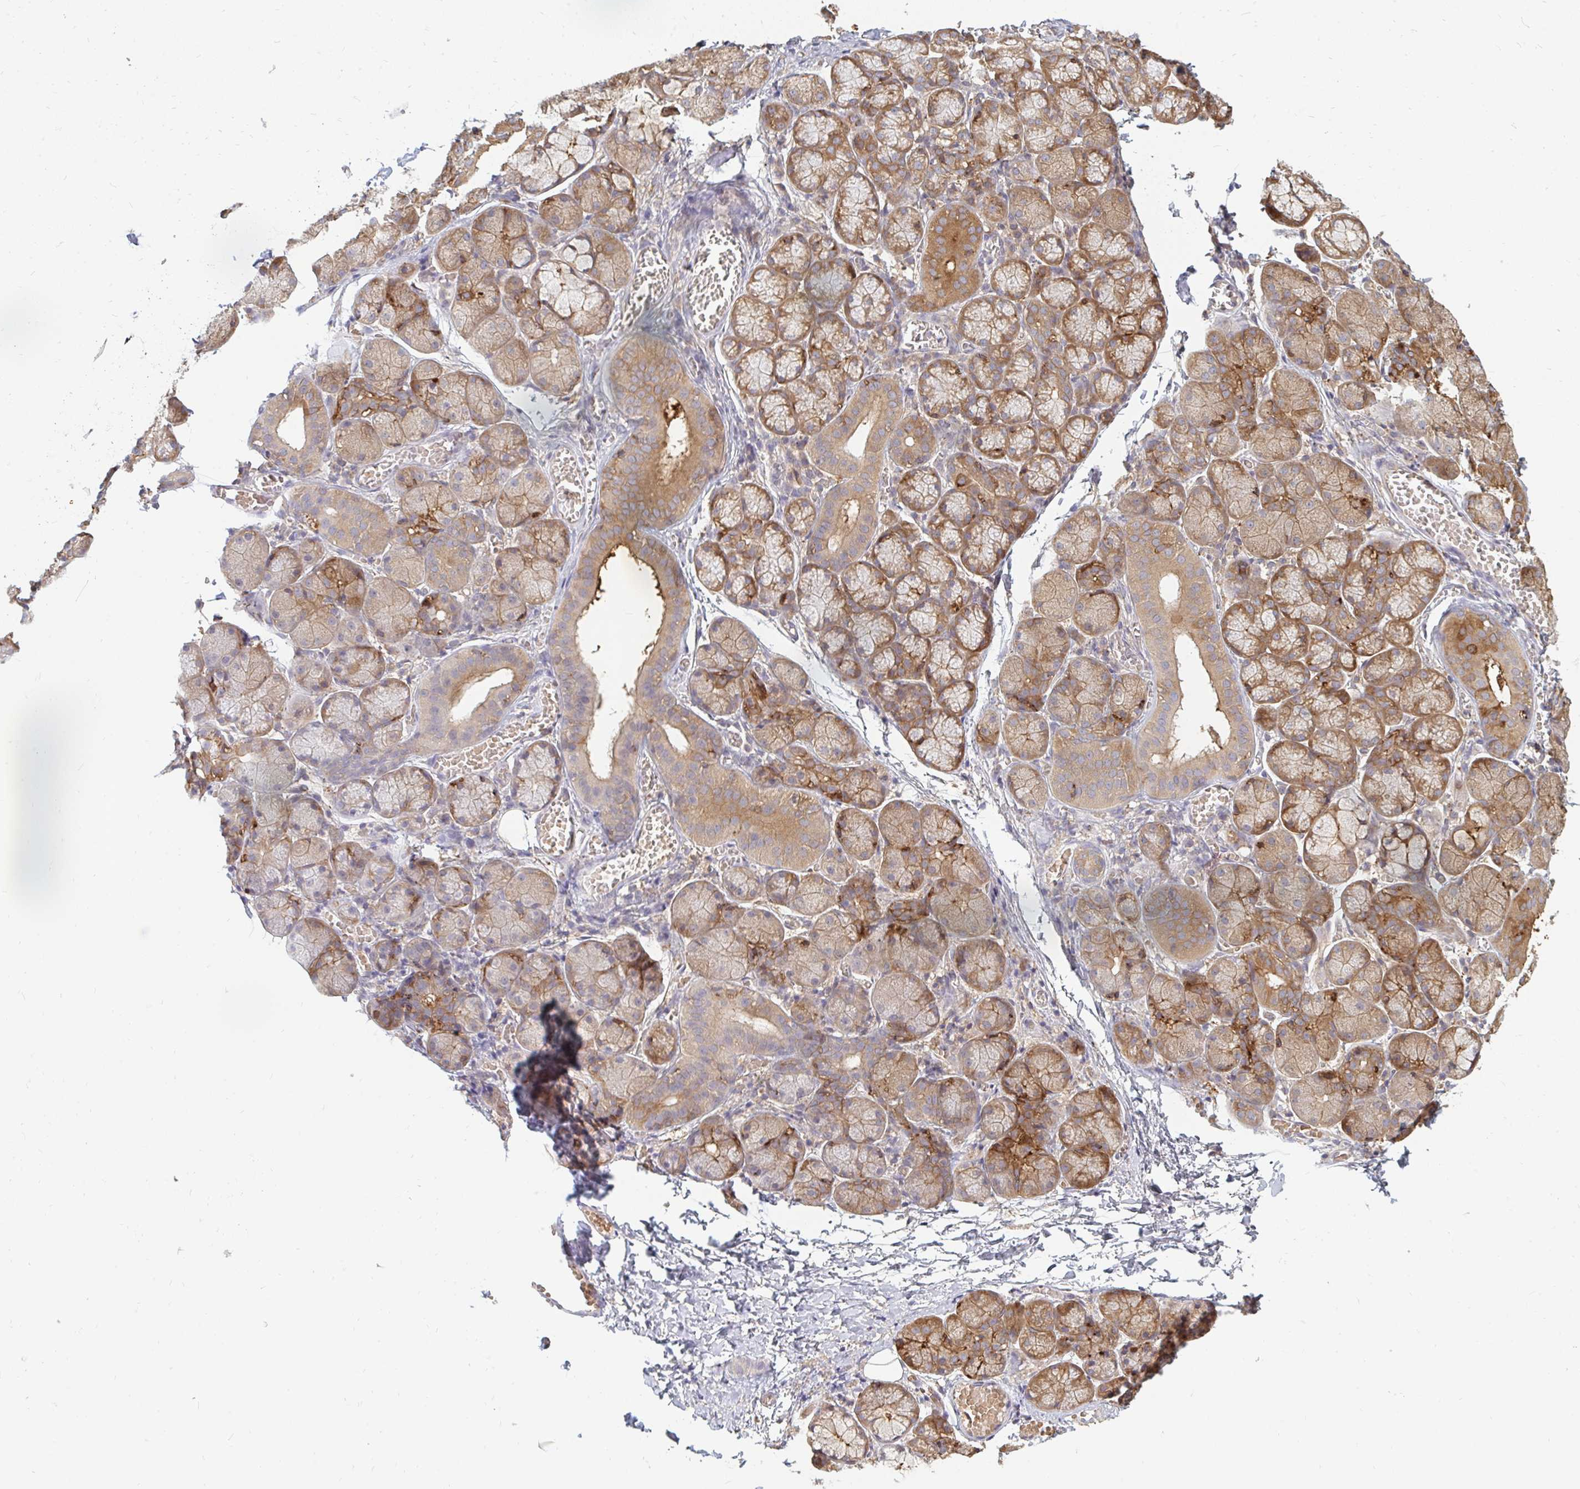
{"staining": {"intensity": "moderate", "quantity": ">75%", "location": "cytoplasmic/membranous"}, "tissue": "salivary gland", "cell_type": "Glandular cells", "image_type": "normal", "snomed": [{"axis": "morphology", "description": "Normal tissue, NOS"}, {"axis": "topography", "description": "Salivary gland"}], "caption": "A photomicrograph of human salivary gland stained for a protein reveals moderate cytoplasmic/membranous brown staining in glandular cells. (DAB (3,3'-diaminobenzidine) = brown stain, brightfield microscopy at high magnification).", "gene": "ZNF285", "patient": {"sex": "female", "age": 24}}